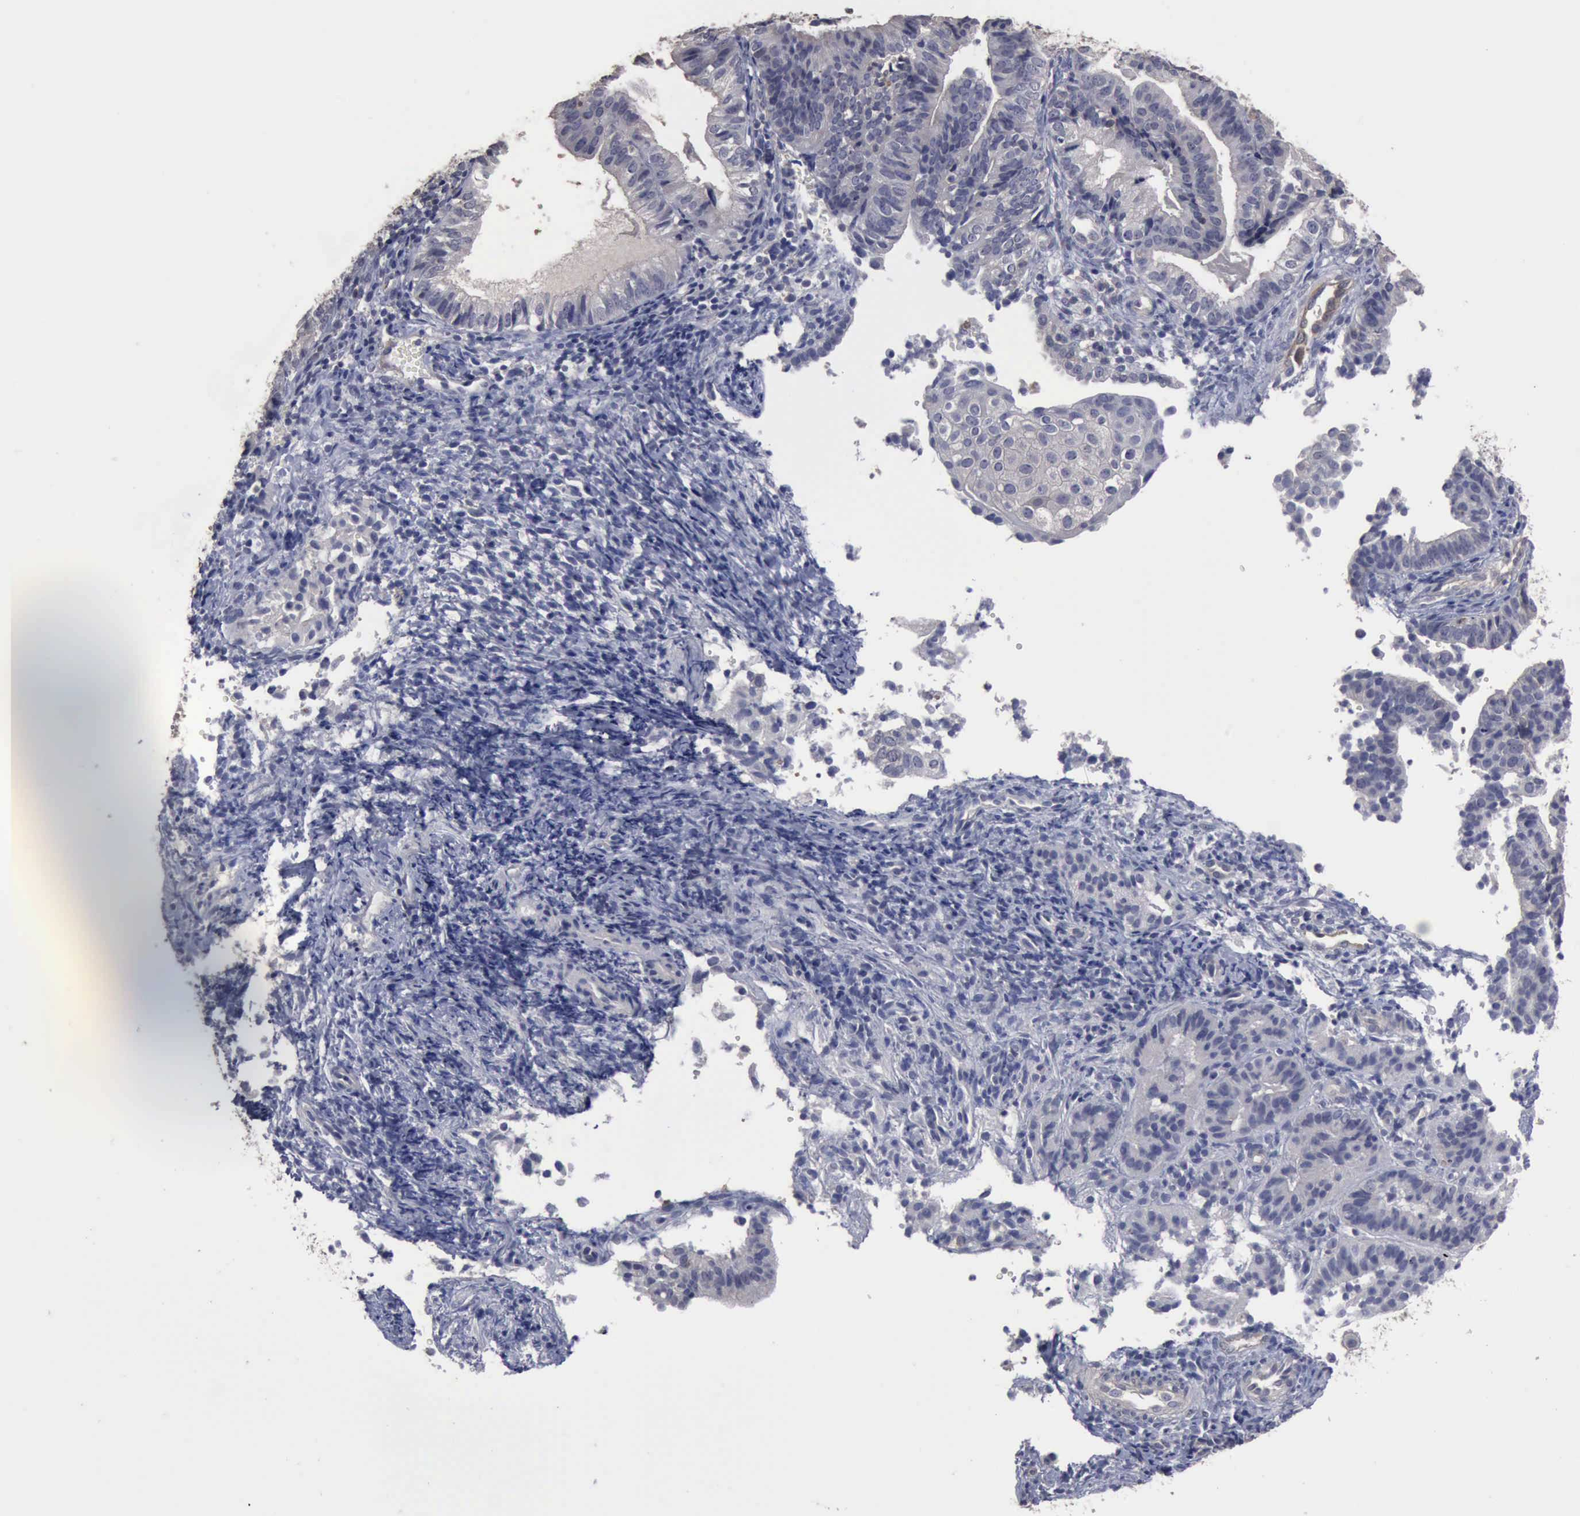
{"staining": {"intensity": "negative", "quantity": "none", "location": "none"}, "tissue": "cervical cancer", "cell_type": "Tumor cells", "image_type": "cancer", "snomed": [{"axis": "morphology", "description": "Adenocarcinoma, NOS"}, {"axis": "topography", "description": "Cervix"}], "caption": "An IHC micrograph of cervical adenocarcinoma is shown. There is no staining in tumor cells of cervical adenocarcinoma. (Brightfield microscopy of DAB (3,3'-diaminobenzidine) immunohistochemistry (IHC) at high magnification).", "gene": "CRKL", "patient": {"sex": "female", "age": 60}}